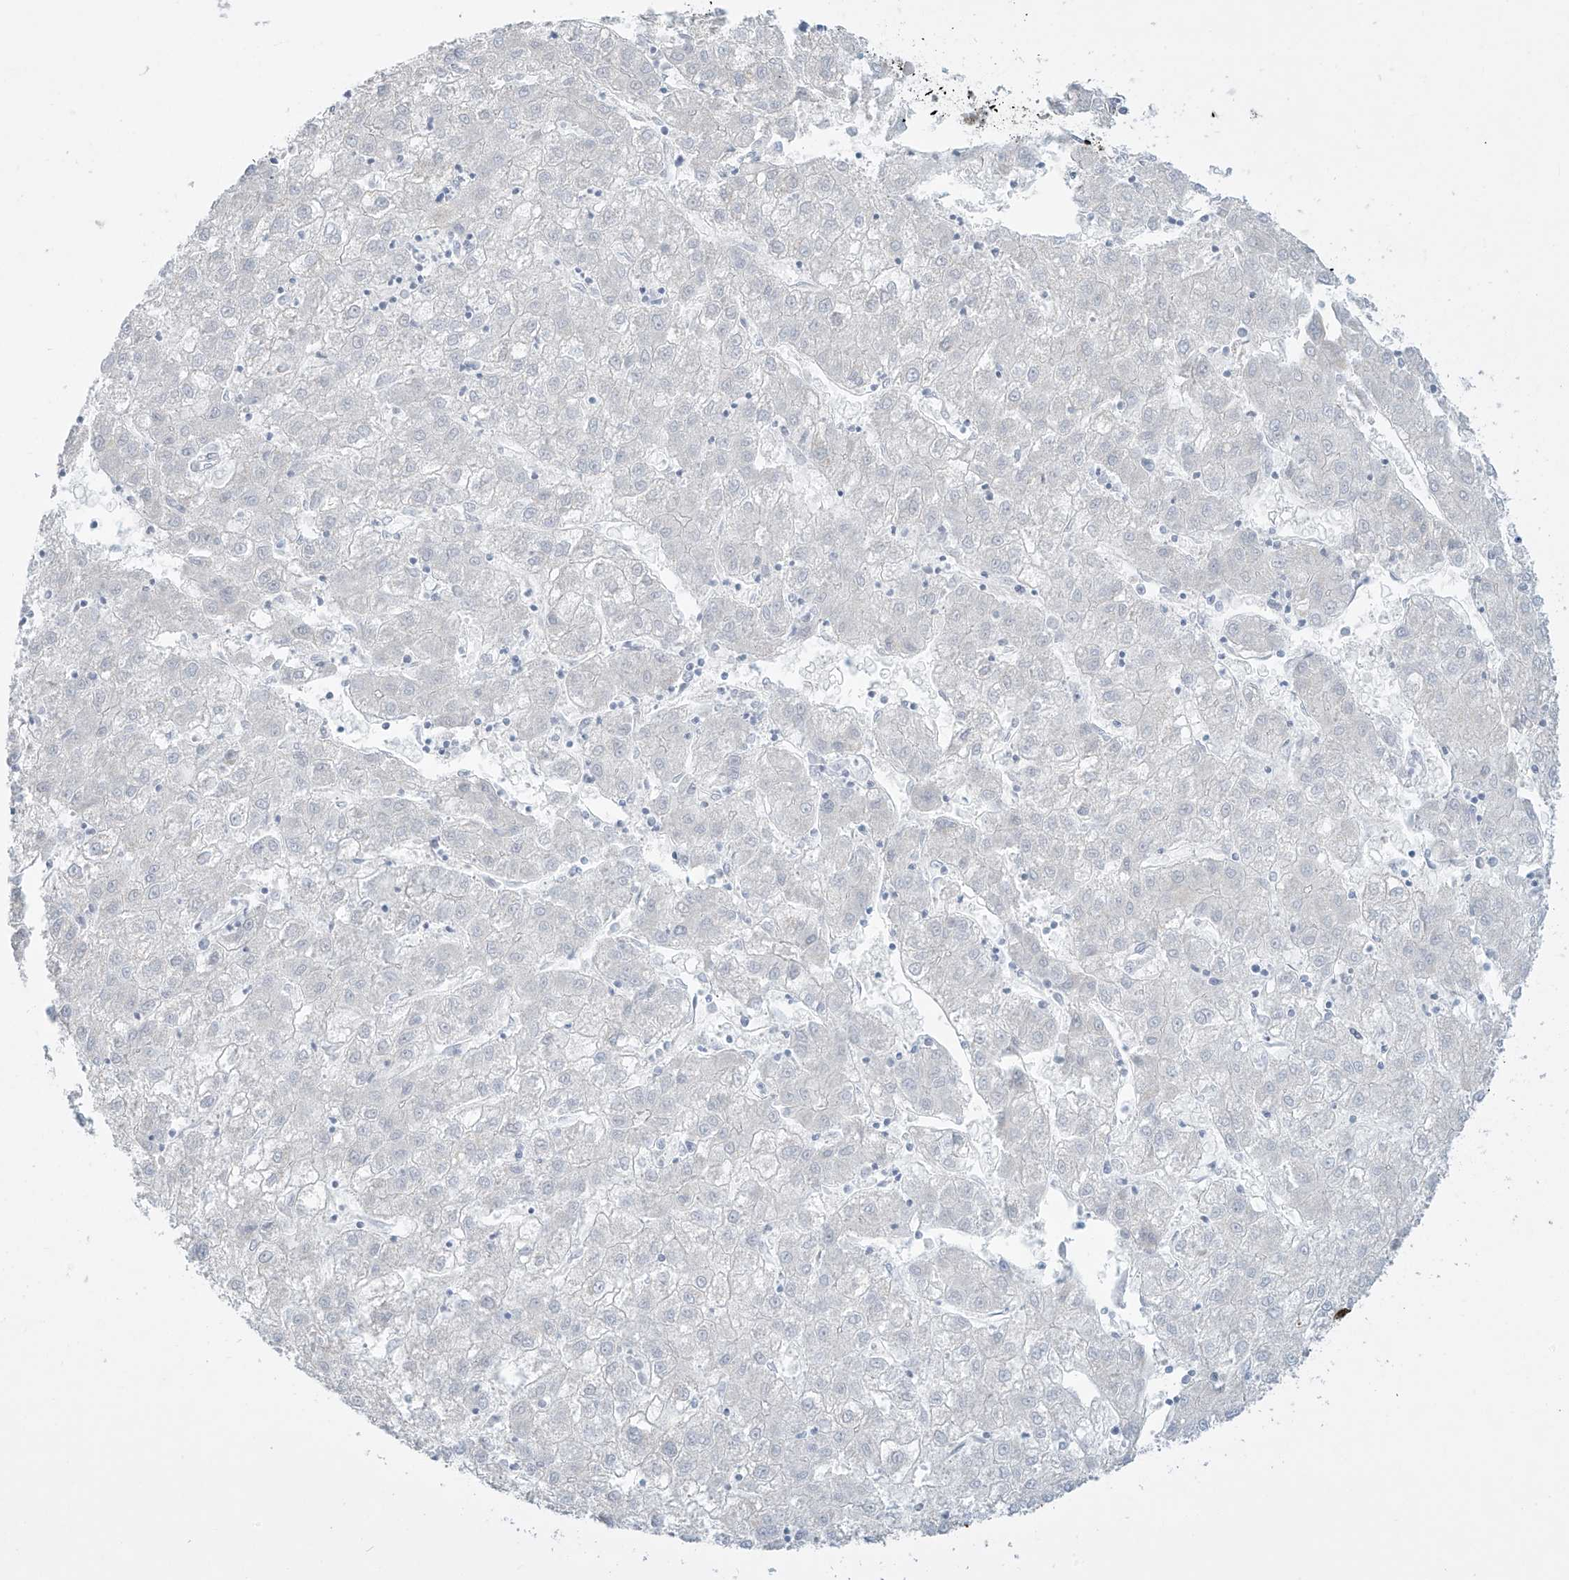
{"staining": {"intensity": "negative", "quantity": "none", "location": "none"}, "tissue": "liver cancer", "cell_type": "Tumor cells", "image_type": "cancer", "snomed": [{"axis": "morphology", "description": "Carcinoma, Hepatocellular, NOS"}, {"axis": "topography", "description": "Liver"}], "caption": "IHC image of liver cancer stained for a protein (brown), which shows no staining in tumor cells.", "gene": "MS4A6A", "patient": {"sex": "male", "age": 72}}